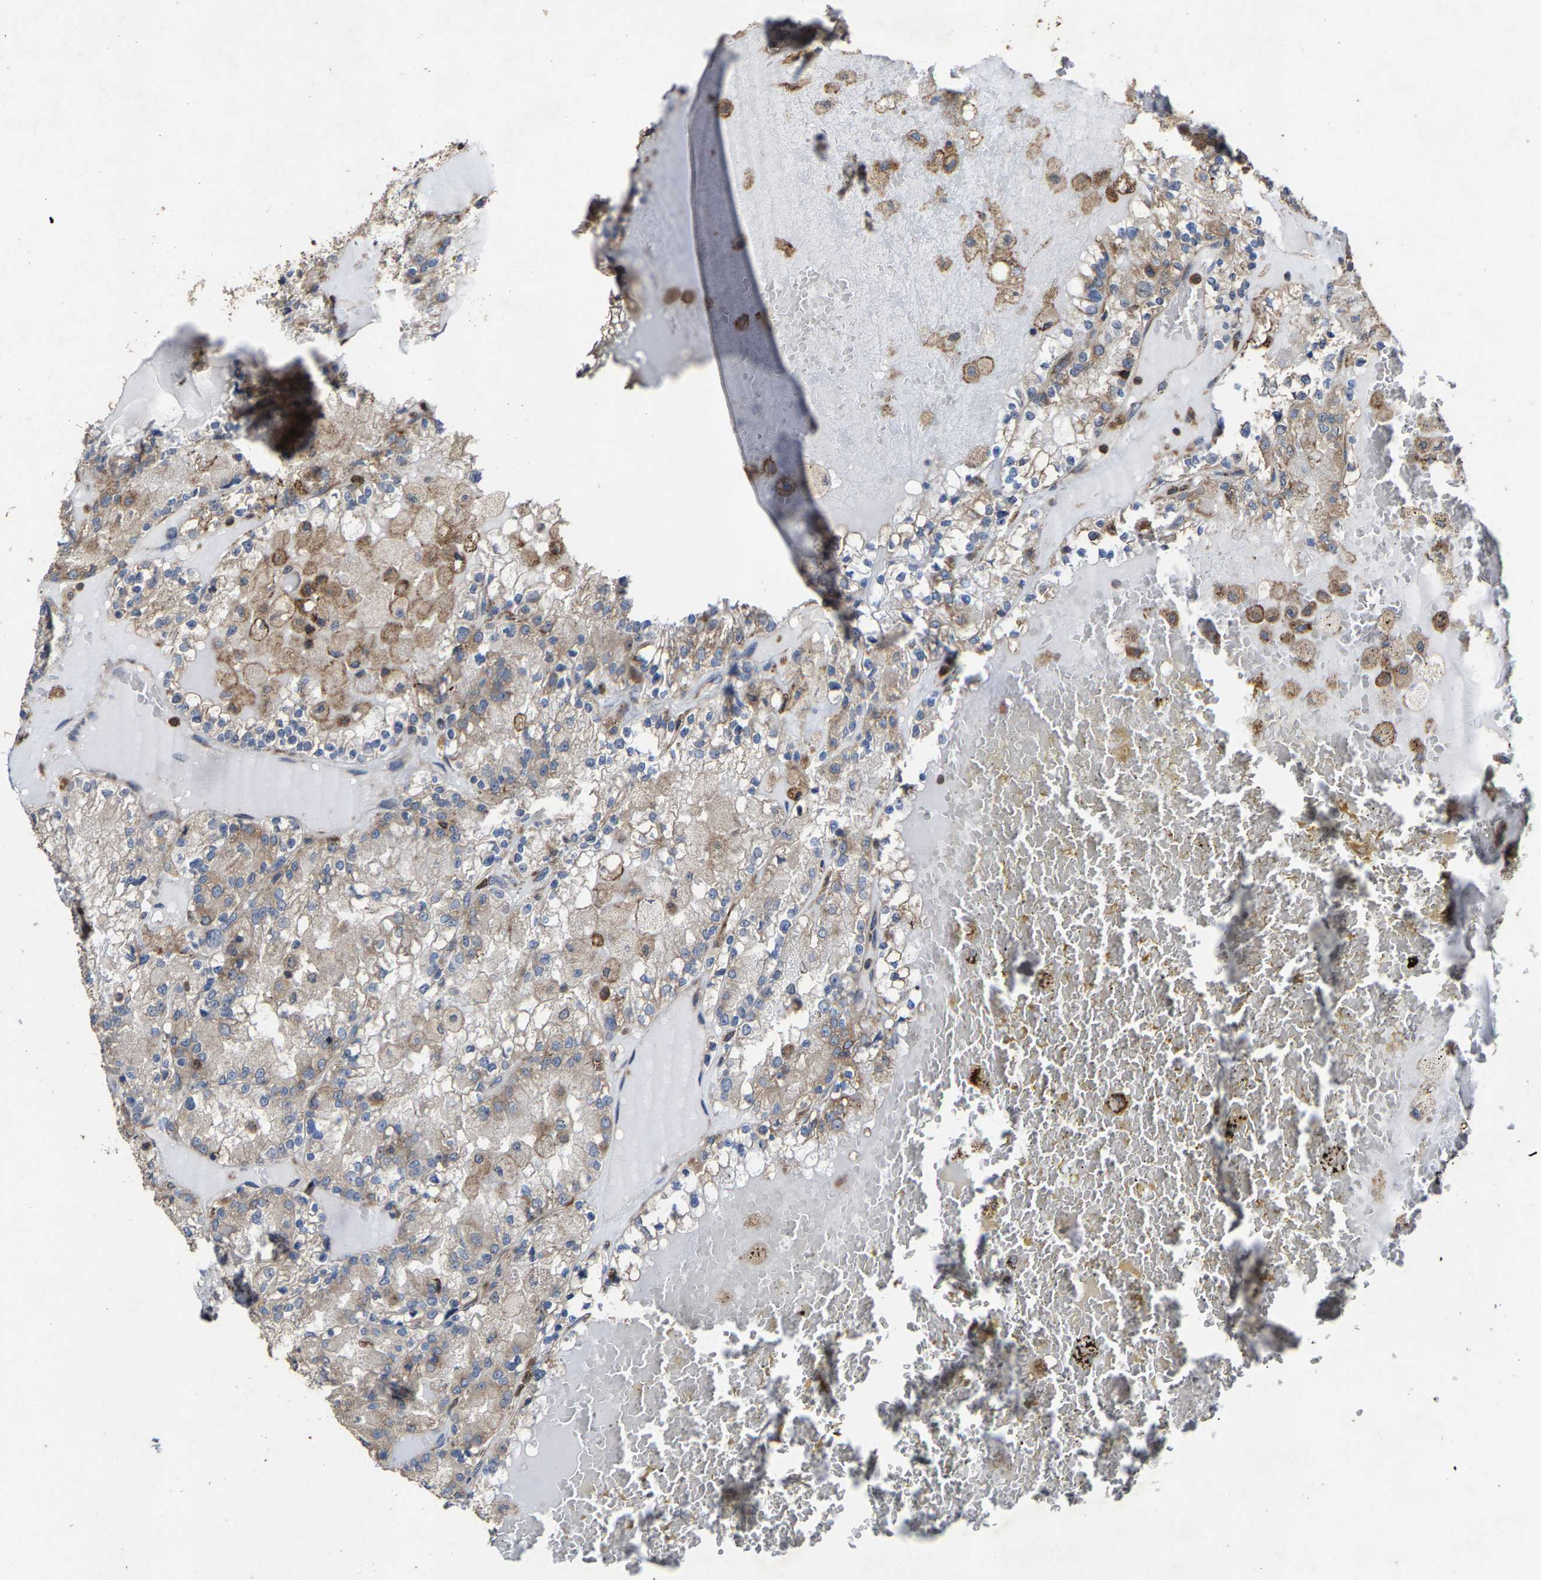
{"staining": {"intensity": "weak", "quantity": "<25%", "location": "cytoplasmic/membranous"}, "tissue": "renal cancer", "cell_type": "Tumor cells", "image_type": "cancer", "snomed": [{"axis": "morphology", "description": "Adenocarcinoma, NOS"}, {"axis": "topography", "description": "Kidney"}], "caption": "Tumor cells show no significant protein expression in renal cancer (adenocarcinoma).", "gene": "FGD3", "patient": {"sex": "female", "age": 56}}